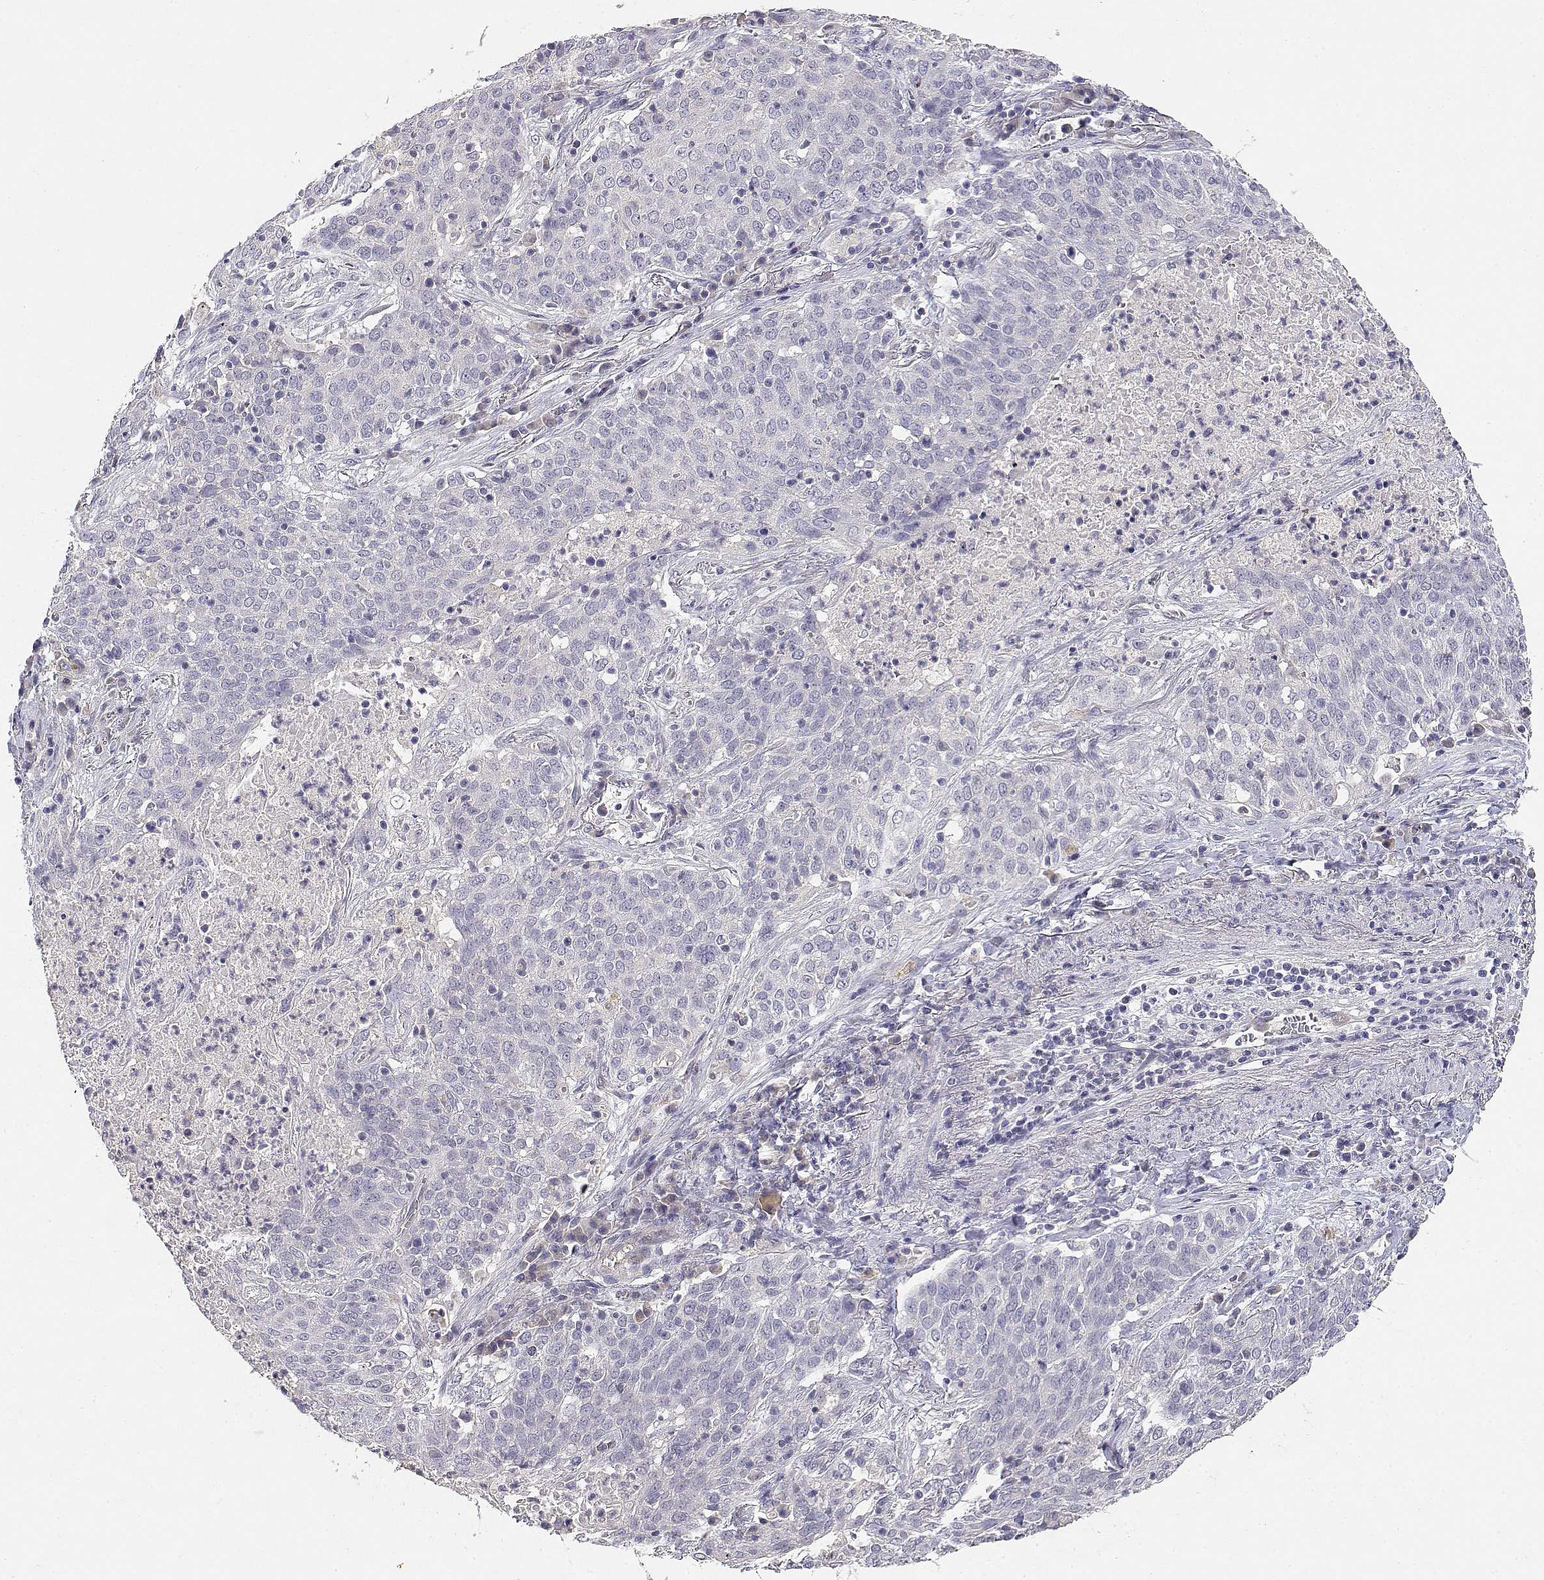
{"staining": {"intensity": "negative", "quantity": "none", "location": "none"}, "tissue": "lung cancer", "cell_type": "Tumor cells", "image_type": "cancer", "snomed": [{"axis": "morphology", "description": "Squamous cell carcinoma, NOS"}, {"axis": "topography", "description": "Lung"}], "caption": "Lung squamous cell carcinoma was stained to show a protein in brown. There is no significant expression in tumor cells.", "gene": "ADA", "patient": {"sex": "male", "age": 82}}